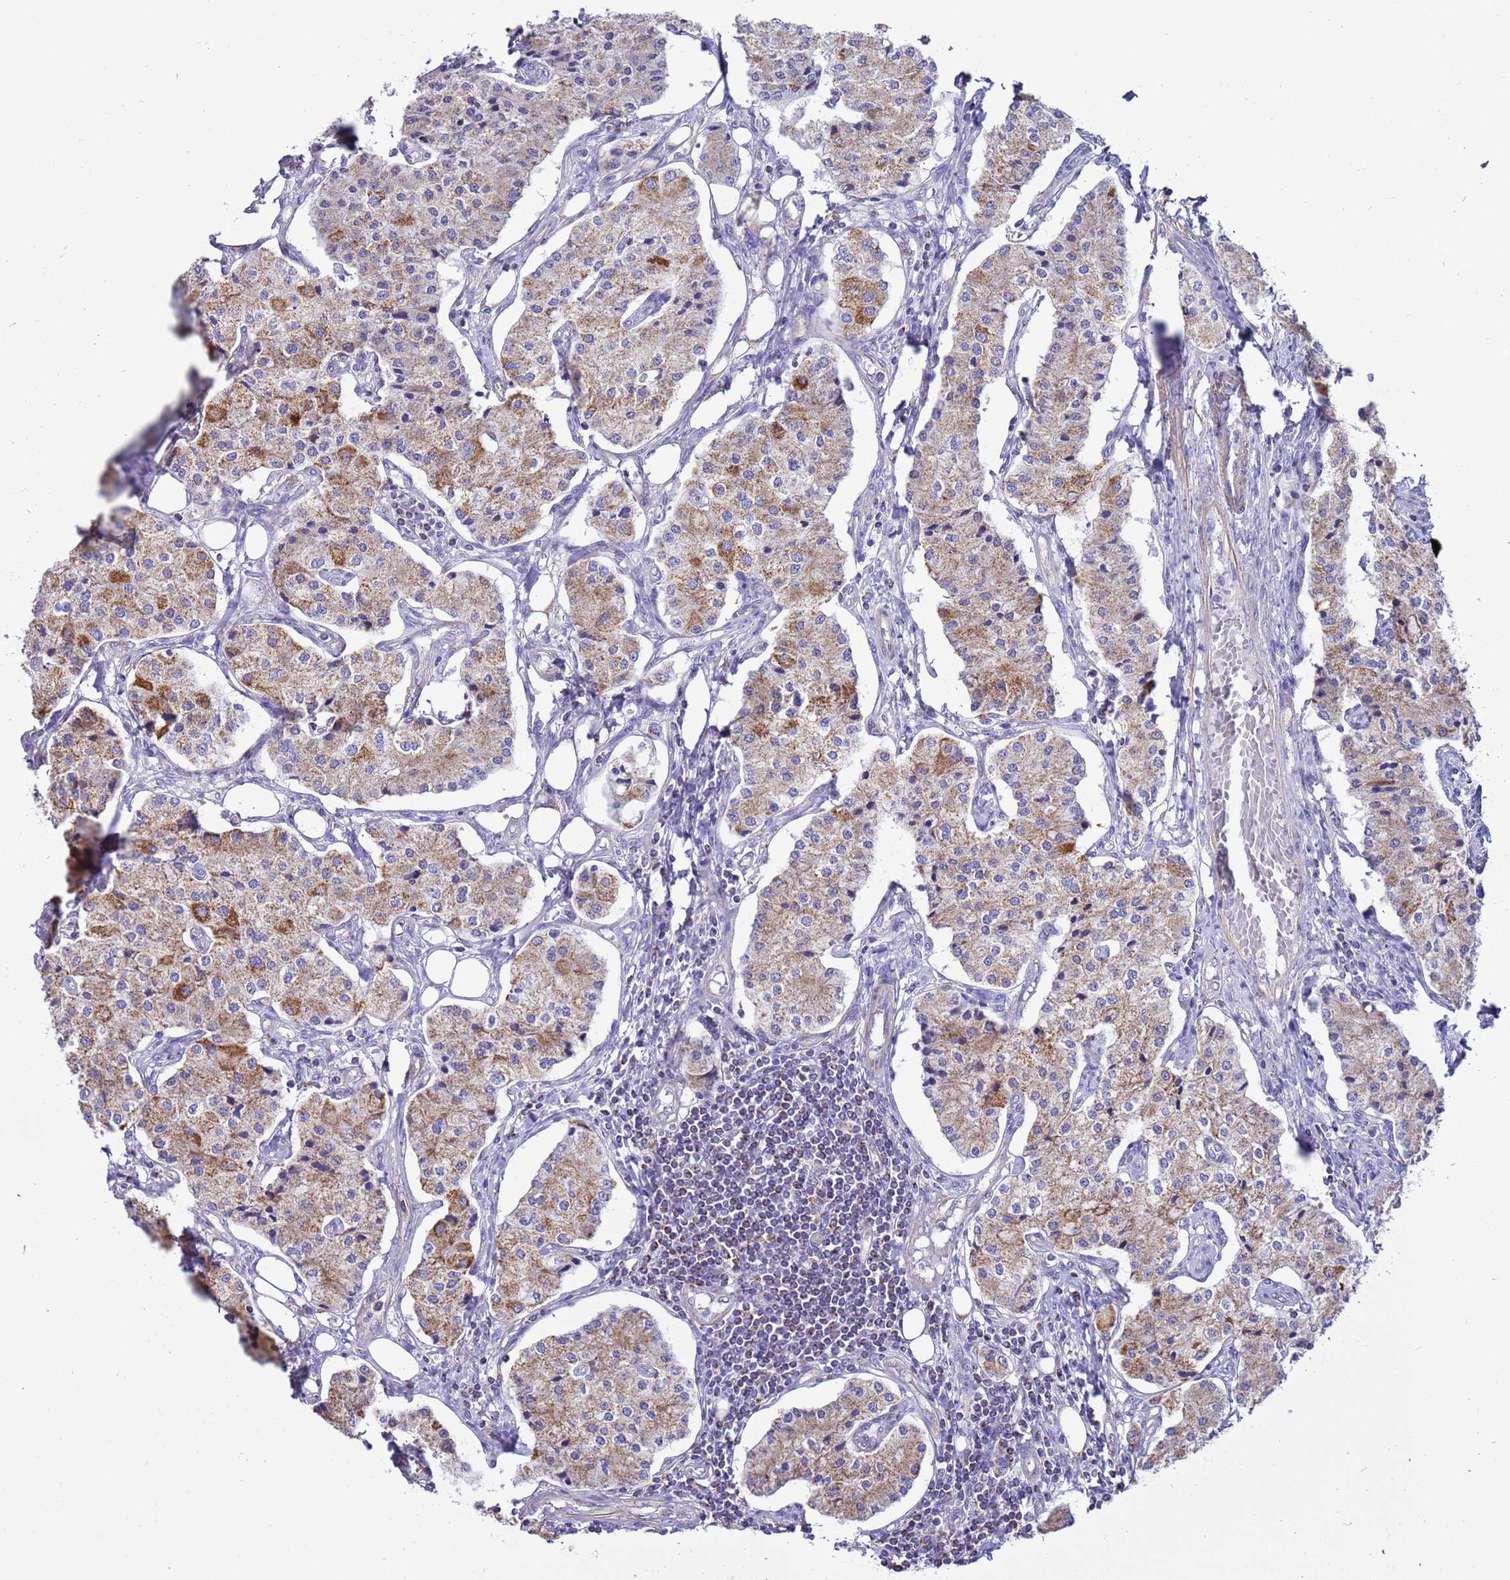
{"staining": {"intensity": "moderate", "quantity": "25%-75%", "location": "cytoplasmic/membranous"}, "tissue": "carcinoid", "cell_type": "Tumor cells", "image_type": "cancer", "snomed": [{"axis": "morphology", "description": "Carcinoid, malignant, NOS"}, {"axis": "topography", "description": "Colon"}], "caption": "A brown stain highlights moderate cytoplasmic/membranous expression of a protein in human carcinoid tumor cells.", "gene": "RNF165", "patient": {"sex": "female", "age": 52}}